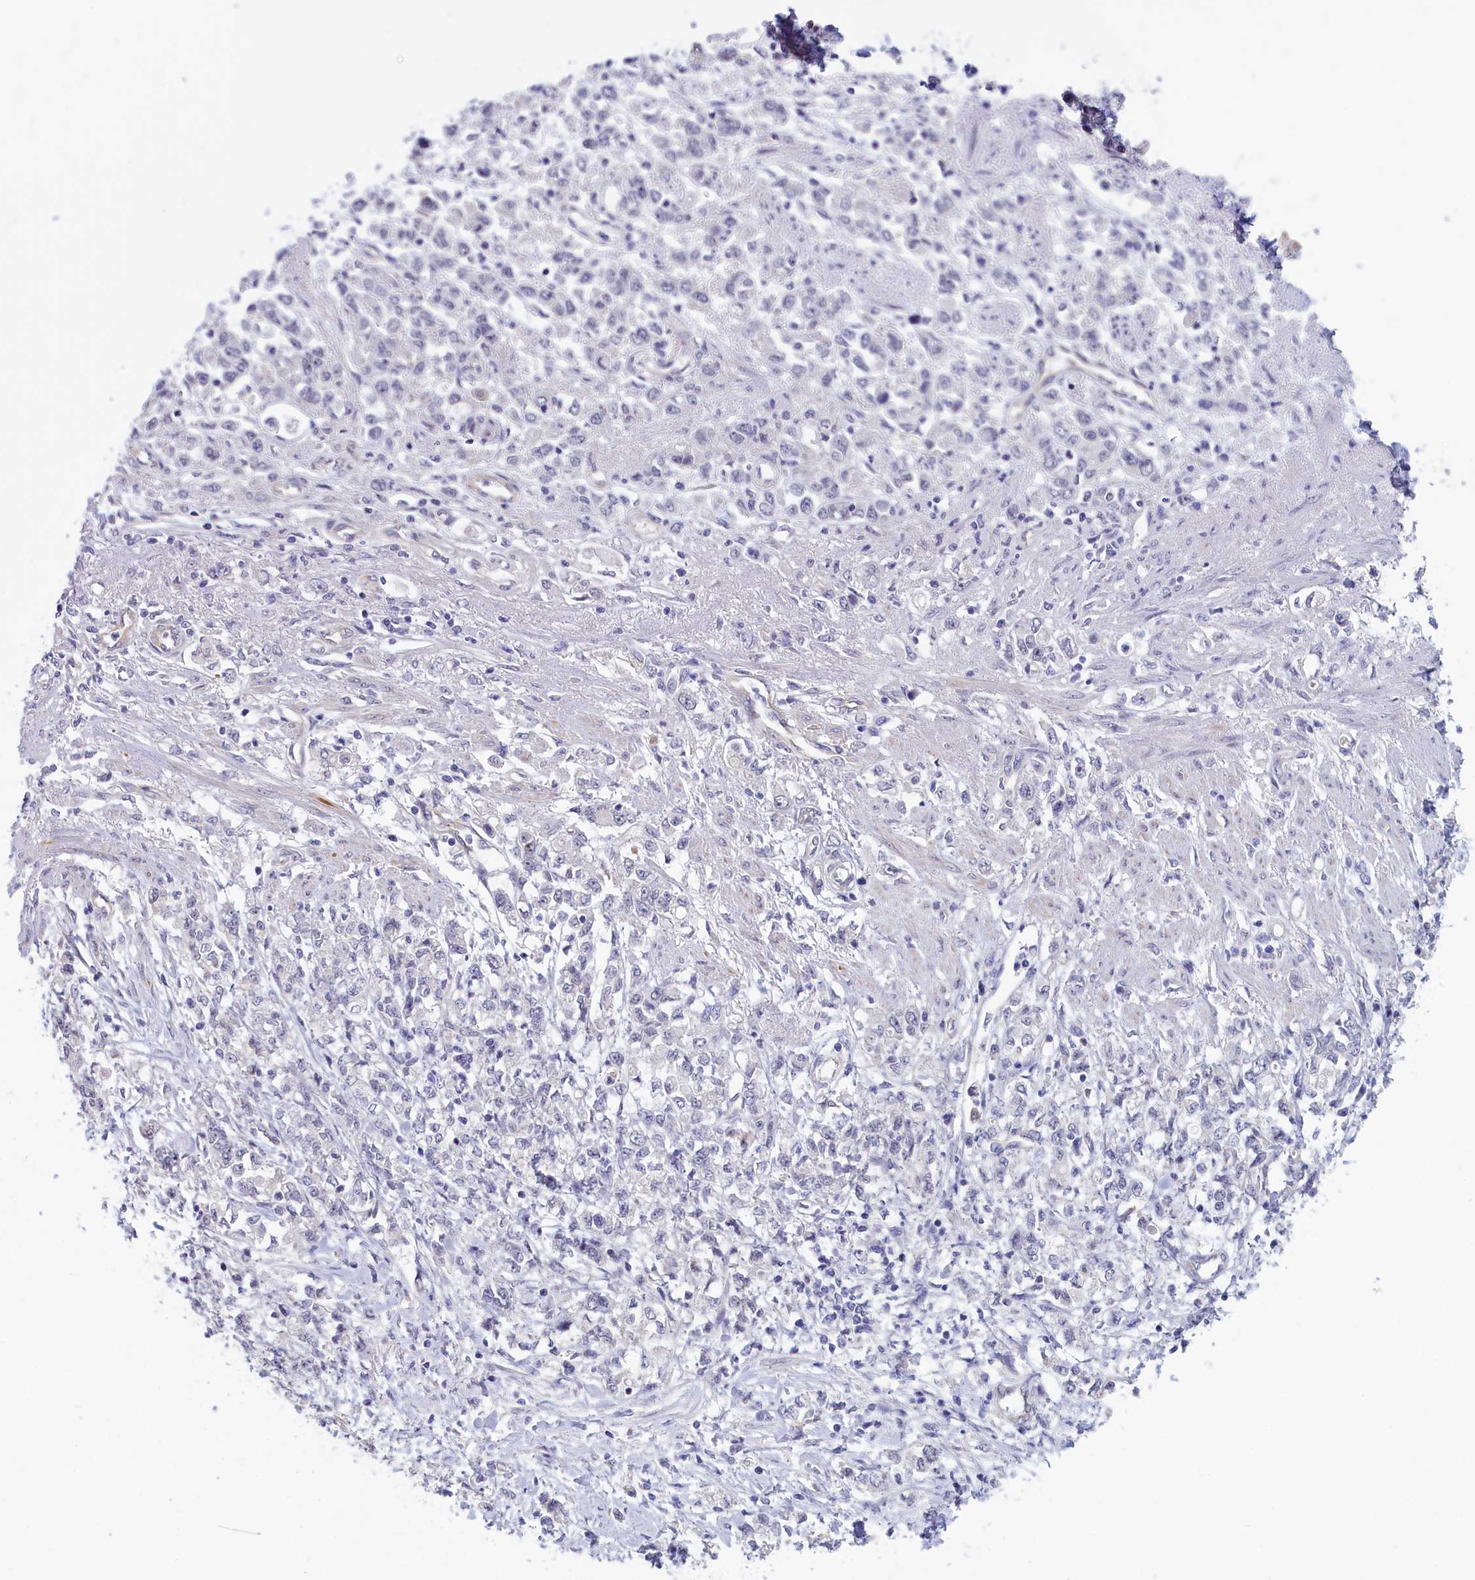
{"staining": {"intensity": "negative", "quantity": "none", "location": "none"}, "tissue": "stomach cancer", "cell_type": "Tumor cells", "image_type": "cancer", "snomed": [{"axis": "morphology", "description": "Adenocarcinoma, NOS"}, {"axis": "topography", "description": "Stomach"}], "caption": "IHC micrograph of neoplastic tissue: human adenocarcinoma (stomach) stained with DAB shows no significant protein staining in tumor cells.", "gene": "IGFALS", "patient": {"sex": "female", "age": 76}}